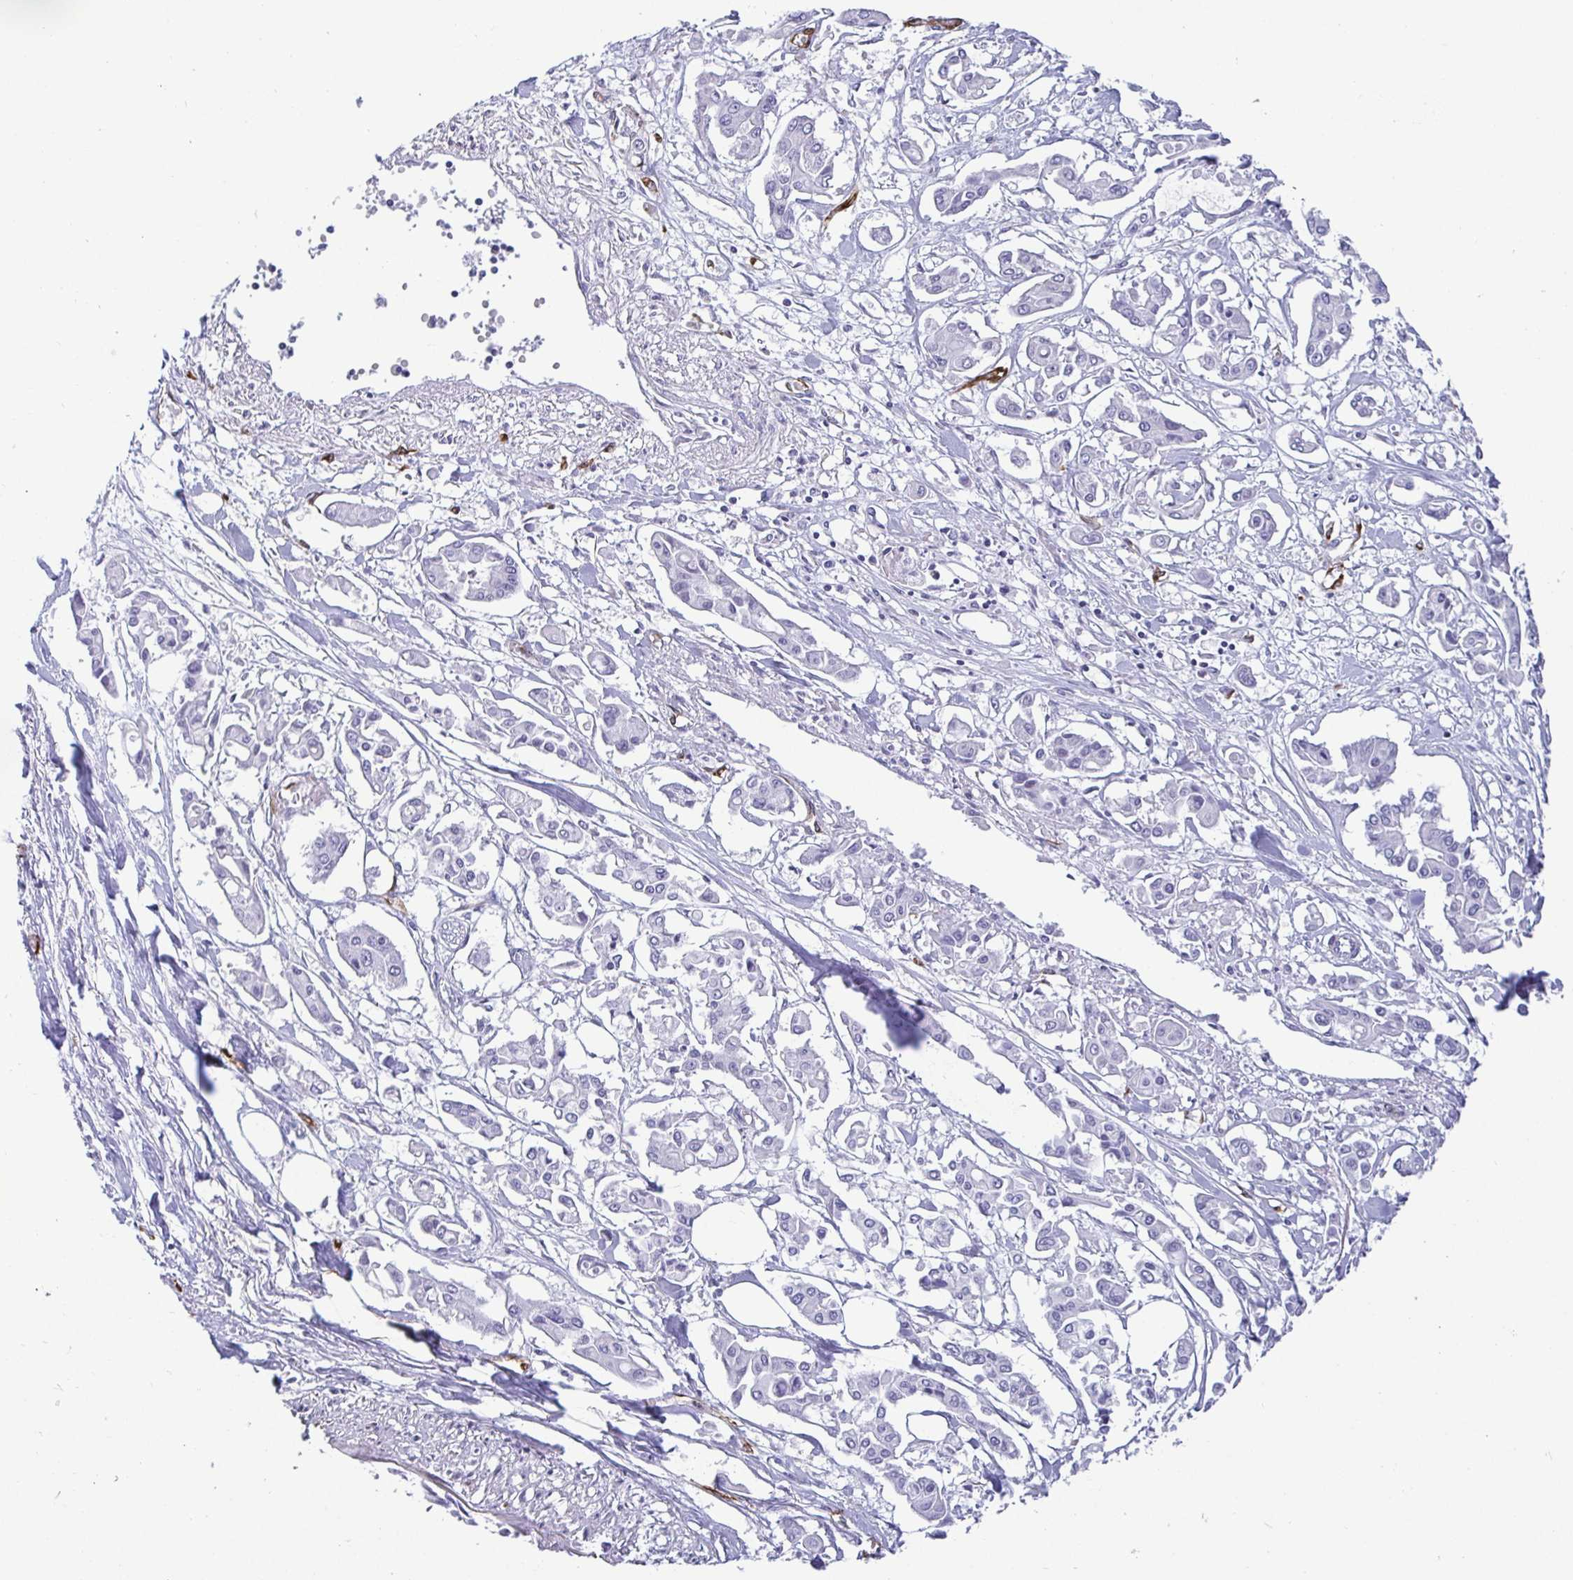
{"staining": {"intensity": "negative", "quantity": "none", "location": "none"}, "tissue": "pancreatic cancer", "cell_type": "Tumor cells", "image_type": "cancer", "snomed": [{"axis": "morphology", "description": "Adenocarcinoma, NOS"}, {"axis": "topography", "description": "Pancreas"}], "caption": "This is an IHC image of pancreatic adenocarcinoma. There is no staining in tumor cells.", "gene": "TP53I11", "patient": {"sex": "male", "age": 61}}